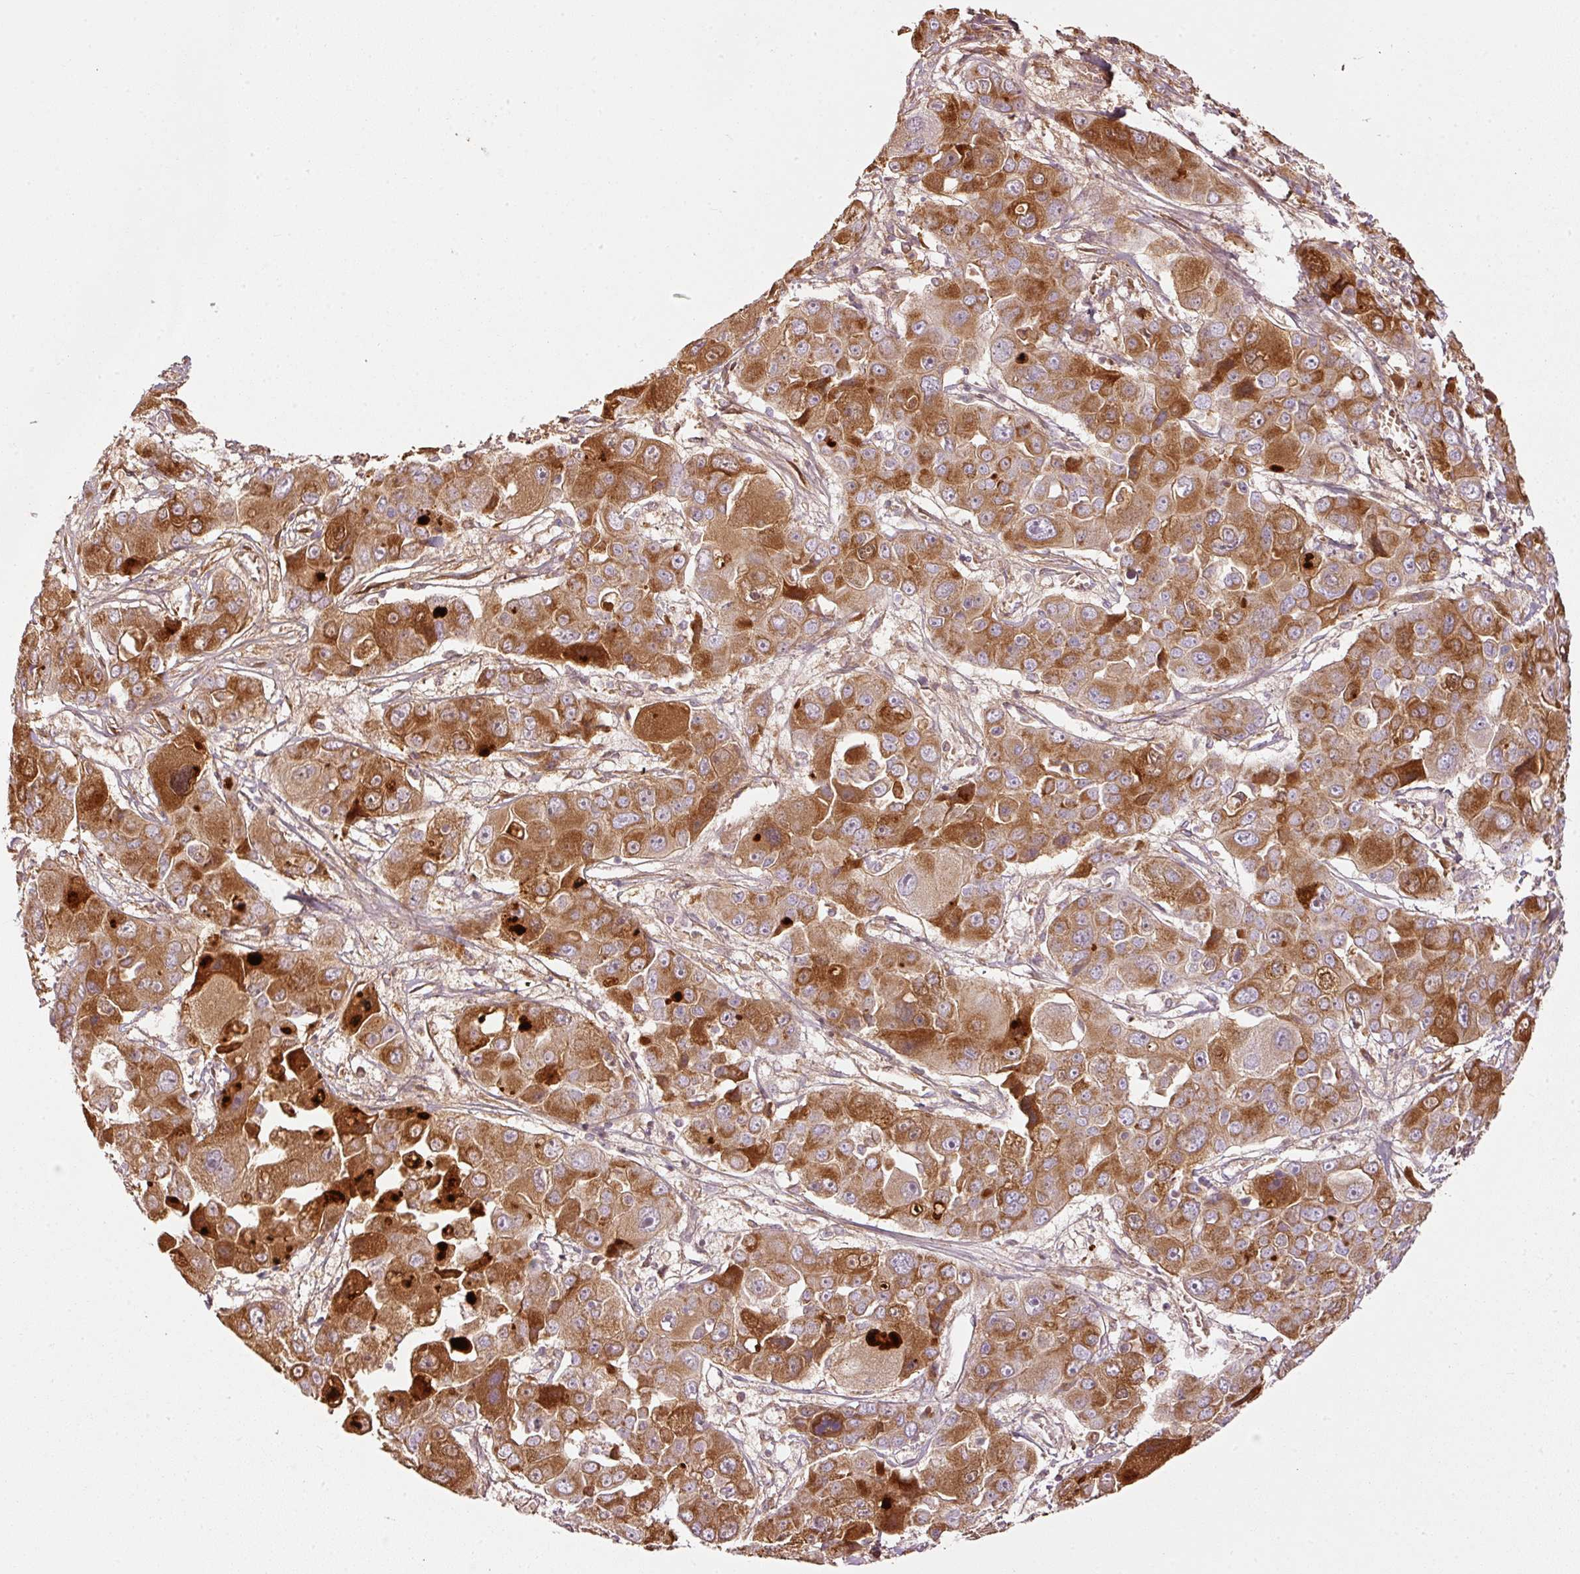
{"staining": {"intensity": "strong", "quantity": ">75%", "location": "cytoplasmic/membranous"}, "tissue": "liver cancer", "cell_type": "Tumor cells", "image_type": "cancer", "snomed": [{"axis": "morphology", "description": "Cholangiocarcinoma"}, {"axis": "topography", "description": "Liver"}], "caption": "Immunohistochemical staining of human liver cholangiocarcinoma exhibits high levels of strong cytoplasmic/membranous positivity in about >75% of tumor cells. (DAB IHC, brown staining for protein, blue staining for nuclei).", "gene": "SERPING1", "patient": {"sex": "male", "age": 67}}